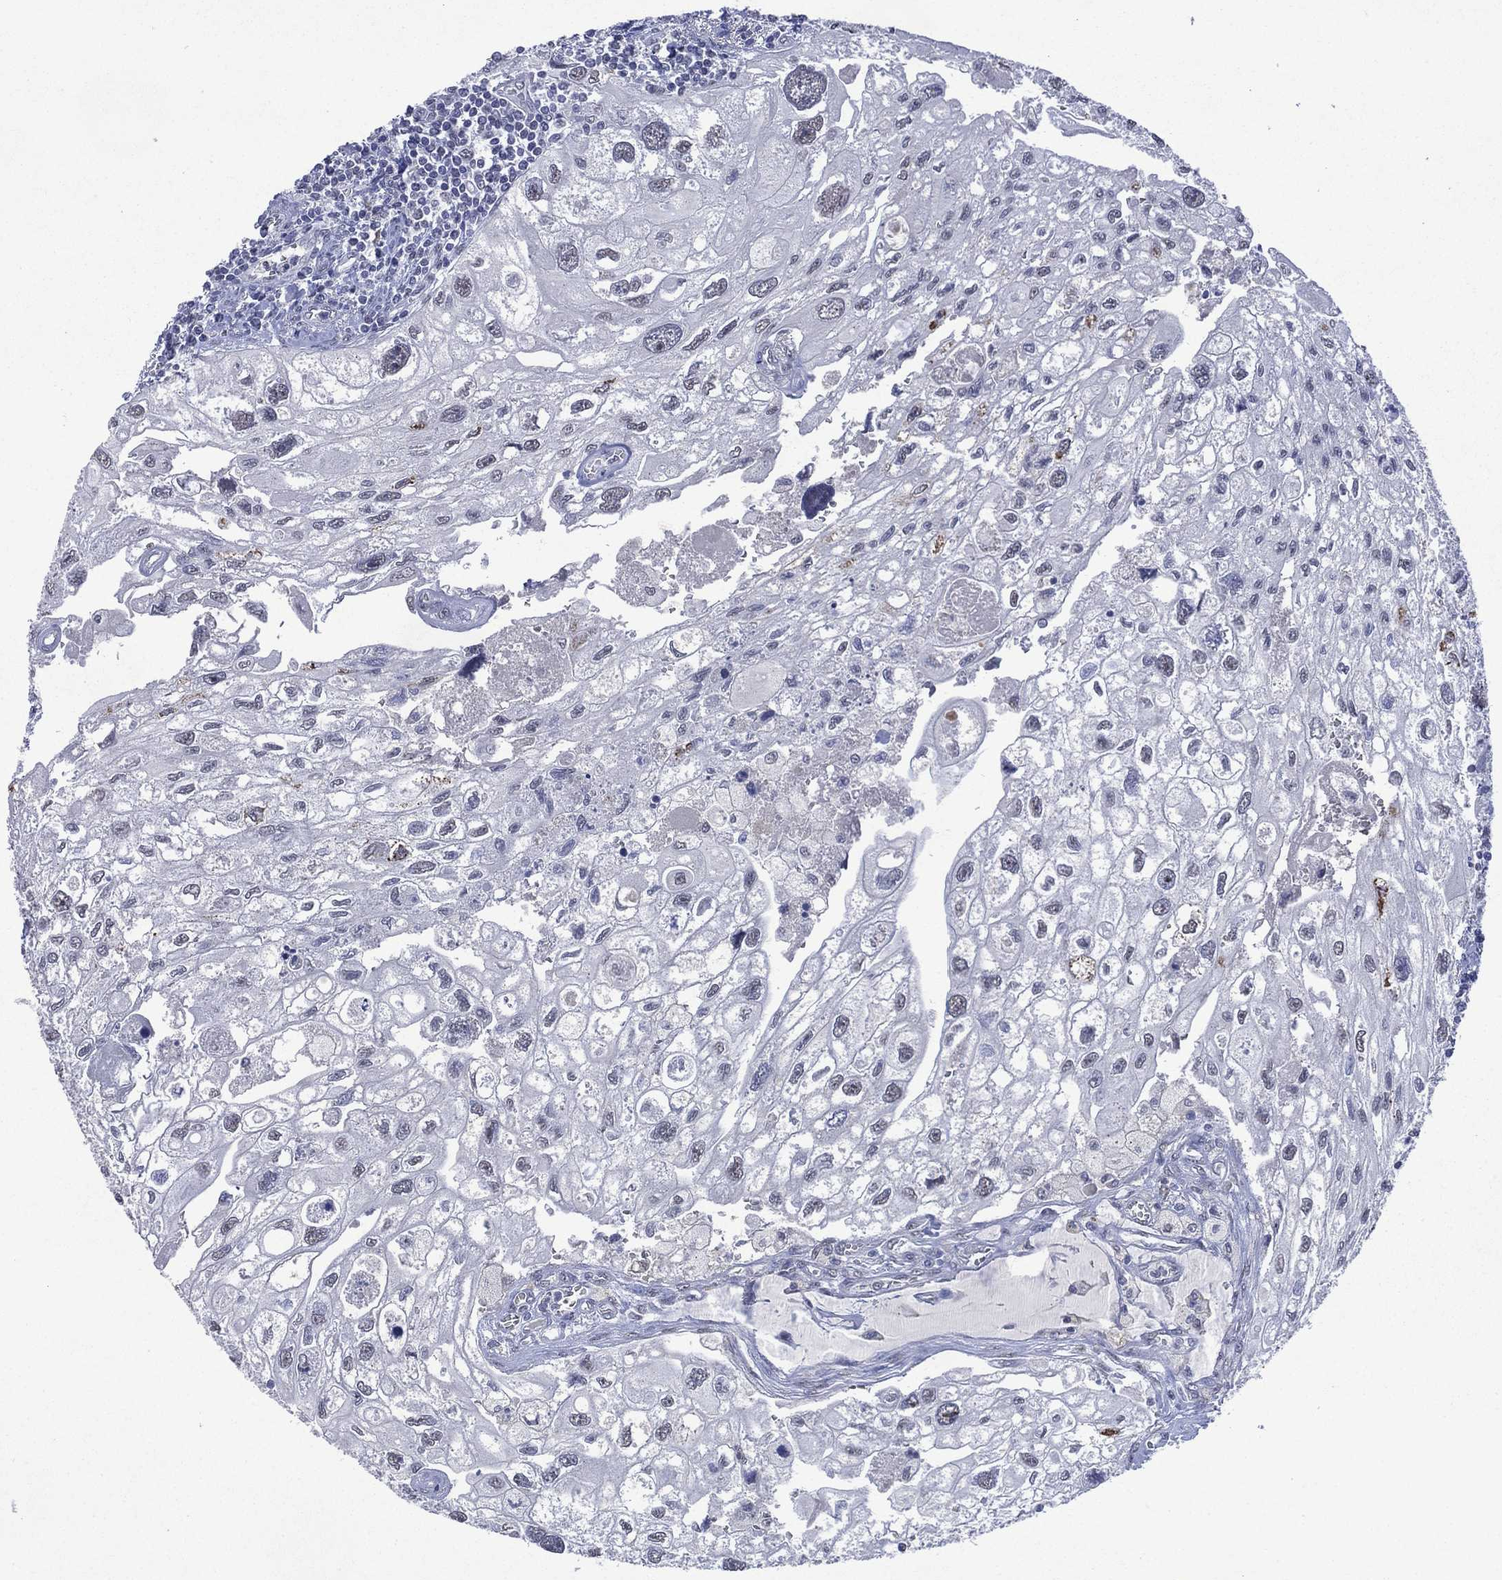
{"staining": {"intensity": "negative", "quantity": "none", "location": "none"}, "tissue": "urothelial cancer", "cell_type": "Tumor cells", "image_type": "cancer", "snomed": [{"axis": "morphology", "description": "Urothelial carcinoma, High grade"}, {"axis": "topography", "description": "Urinary bladder"}], "caption": "This is an immunohistochemistry (IHC) histopathology image of urothelial cancer. There is no staining in tumor cells.", "gene": "ASB10", "patient": {"sex": "male", "age": 59}}